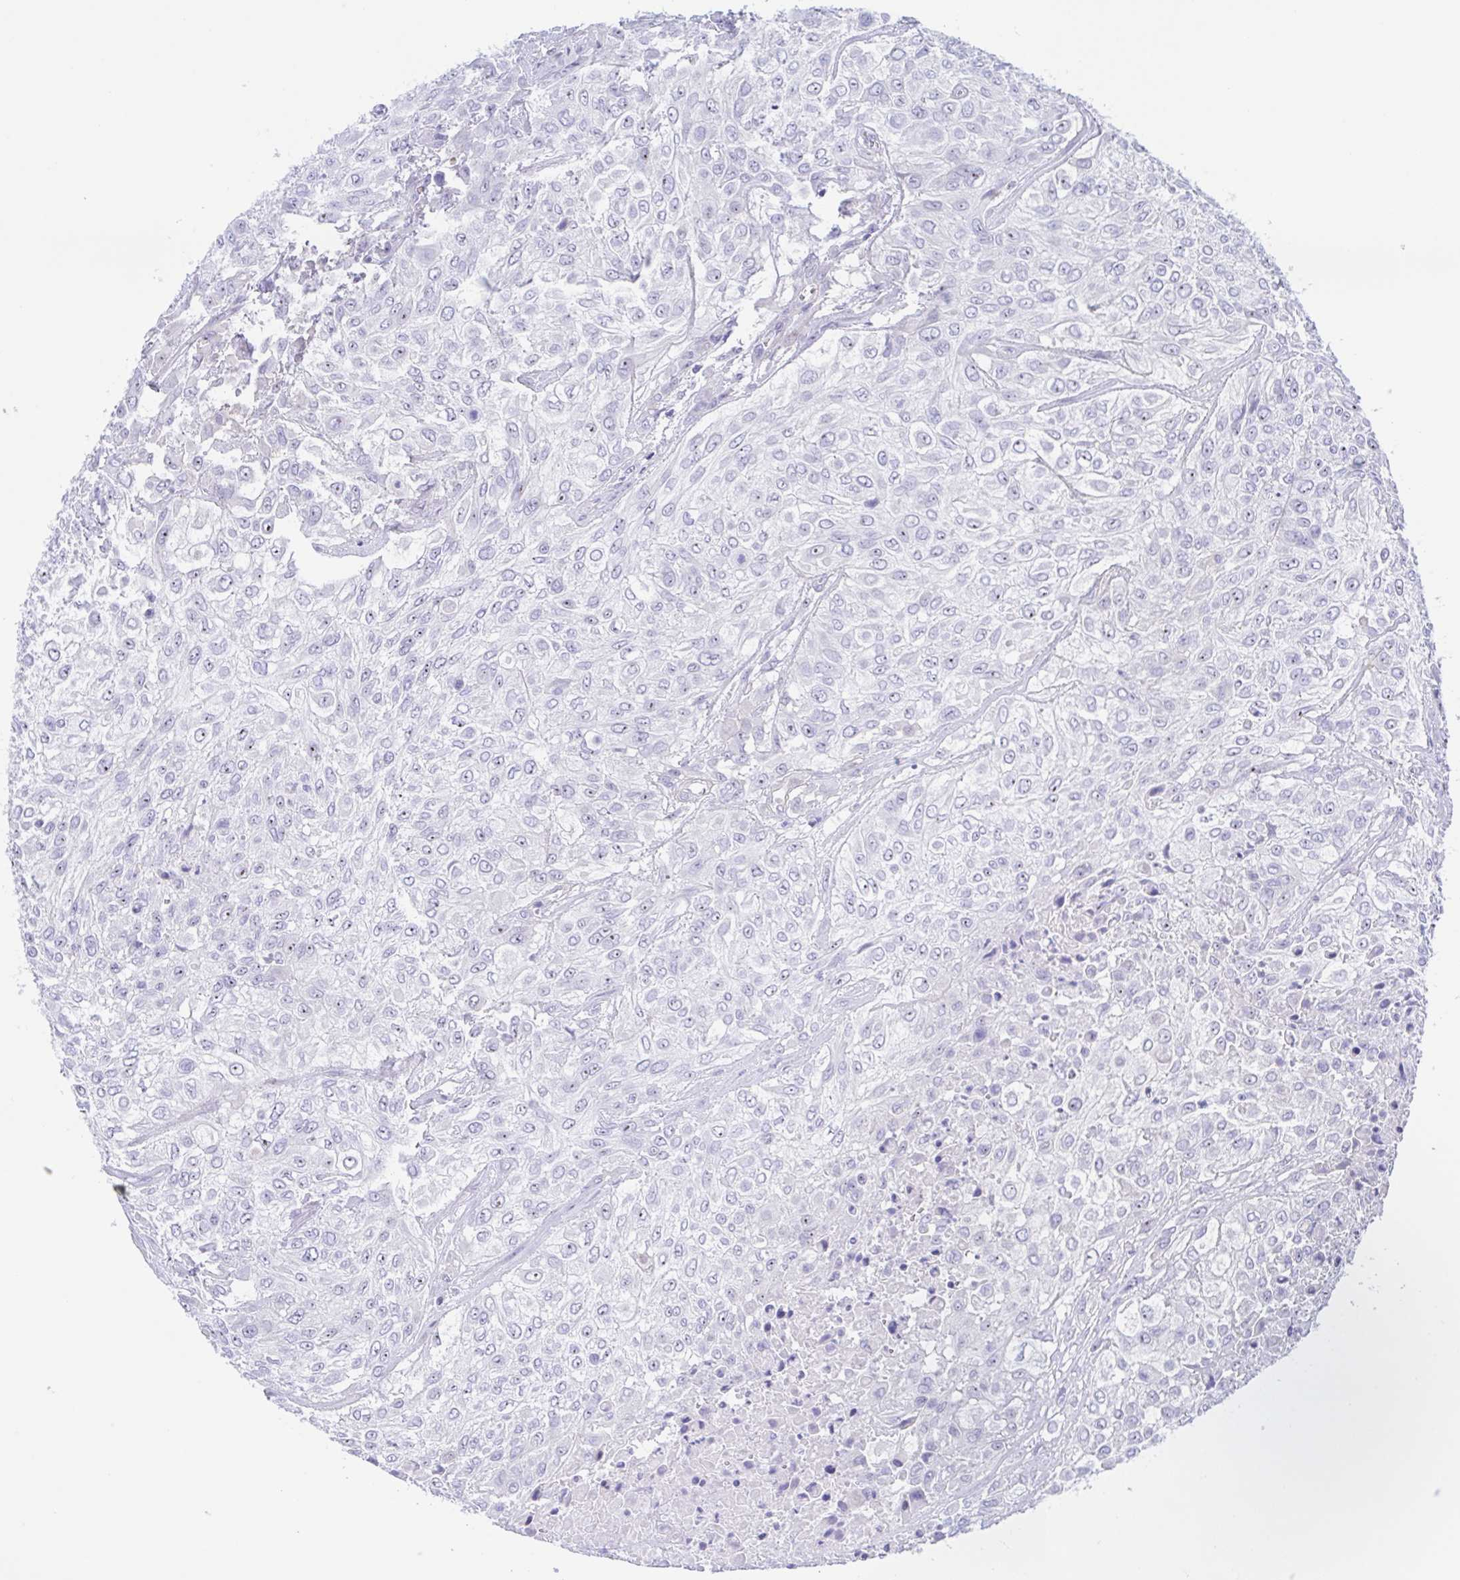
{"staining": {"intensity": "negative", "quantity": "none", "location": "none"}, "tissue": "urothelial cancer", "cell_type": "Tumor cells", "image_type": "cancer", "snomed": [{"axis": "morphology", "description": "Urothelial carcinoma, High grade"}, {"axis": "topography", "description": "Urinary bladder"}], "caption": "Immunohistochemistry (IHC) of urothelial carcinoma (high-grade) shows no staining in tumor cells. (Stains: DAB immunohistochemistry (IHC) with hematoxylin counter stain, Microscopy: brightfield microscopy at high magnification).", "gene": "MUCL3", "patient": {"sex": "male", "age": 57}}